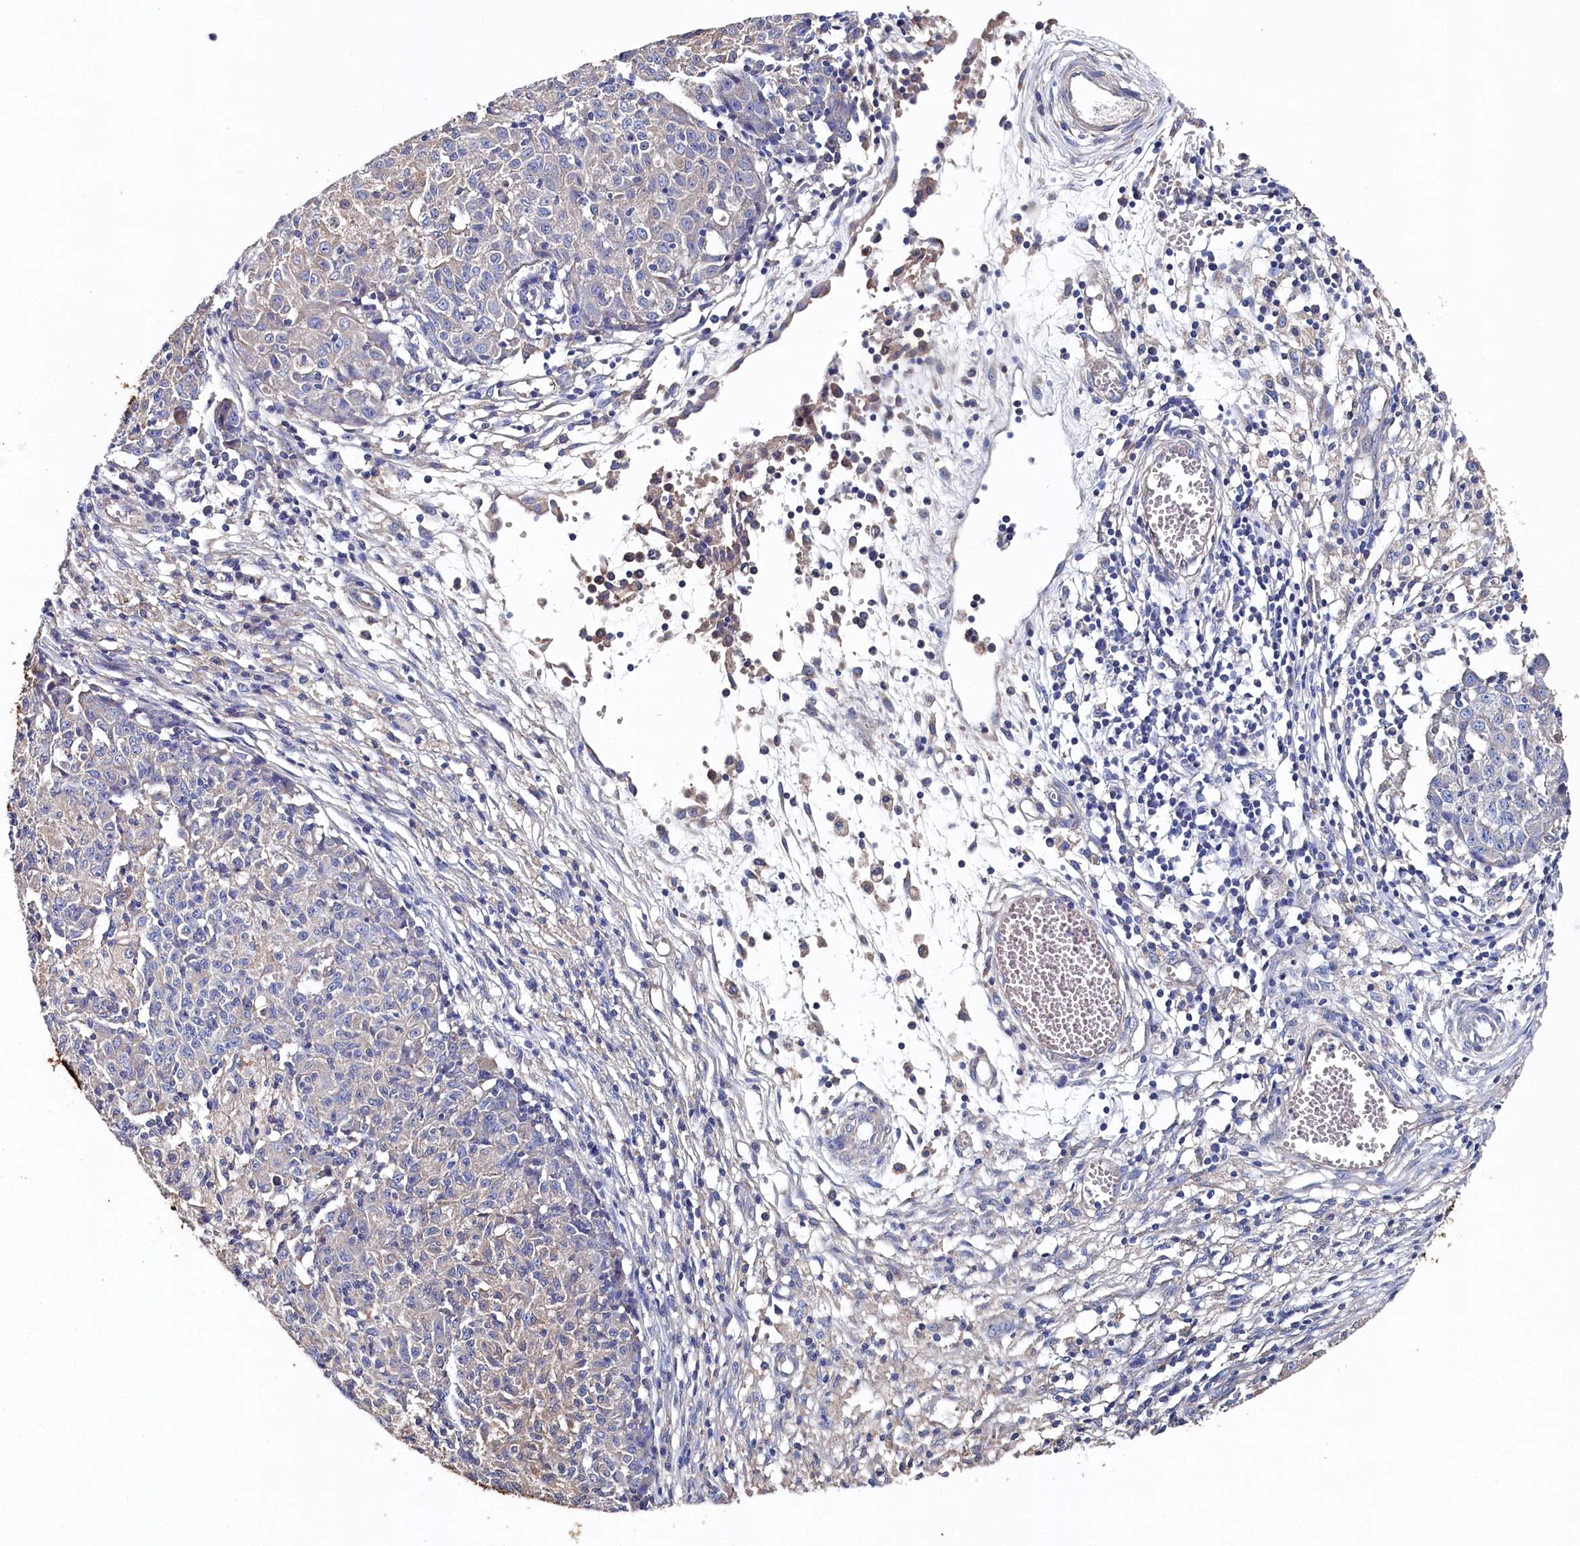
{"staining": {"intensity": "weak", "quantity": "<25%", "location": "cytoplasmic/membranous"}, "tissue": "ovarian cancer", "cell_type": "Tumor cells", "image_type": "cancer", "snomed": [{"axis": "morphology", "description": "Carcinoma, endometroid"}, {"axis": "topography", "description": "Ovary"}], "caption": "An IHC image of ovarian endometroid carcinoma is shown. There is no staining in tumor cells of ovarian endometroid carcinoma.", "gene": "BHMT", "patient": {"sex": "female", "age": 42}}